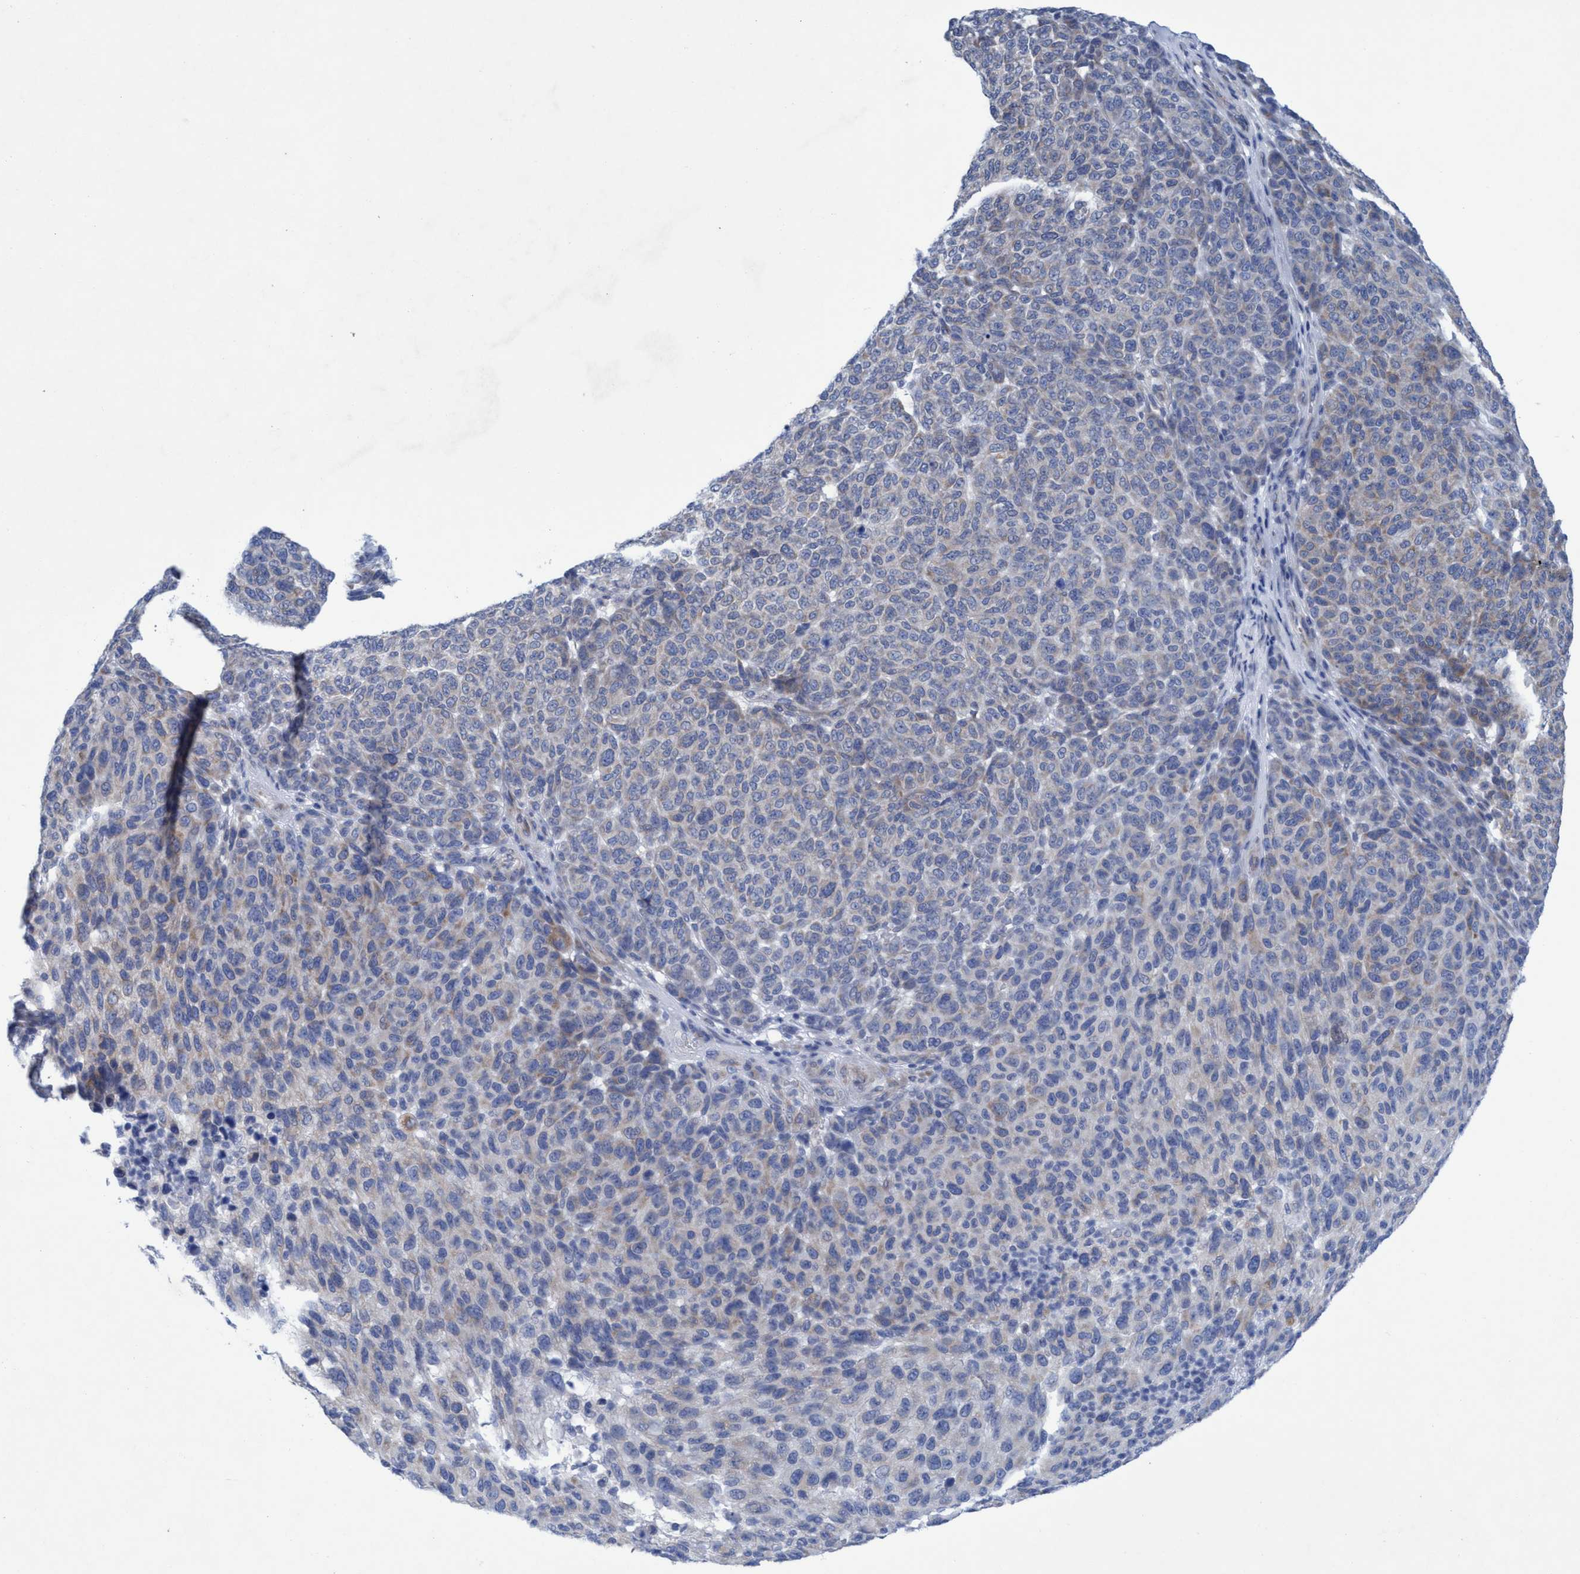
{"staining": {"intensity": "weak", "quantity": "<25%", "location": "cytoplasmic/membranous"}, "tissue": "melanoma", "cell_type": "Tumor cells", "image_type": "cancer", "snomed": [{"axis": "morphology", "description": "Malignant melanoma, NOS"}, {"axis": "topography", "description": "Skin"}], "caption": "High magnification brightfield microscopy of malignant melanoma stained with DAB (3,3'-diaminobenzidine) (brown) and counterstained with hematoxylin (blue): tumor cells show no significant staining.", "gene": "RSAD1", "patient": {"sex": "male", "age": 59}}